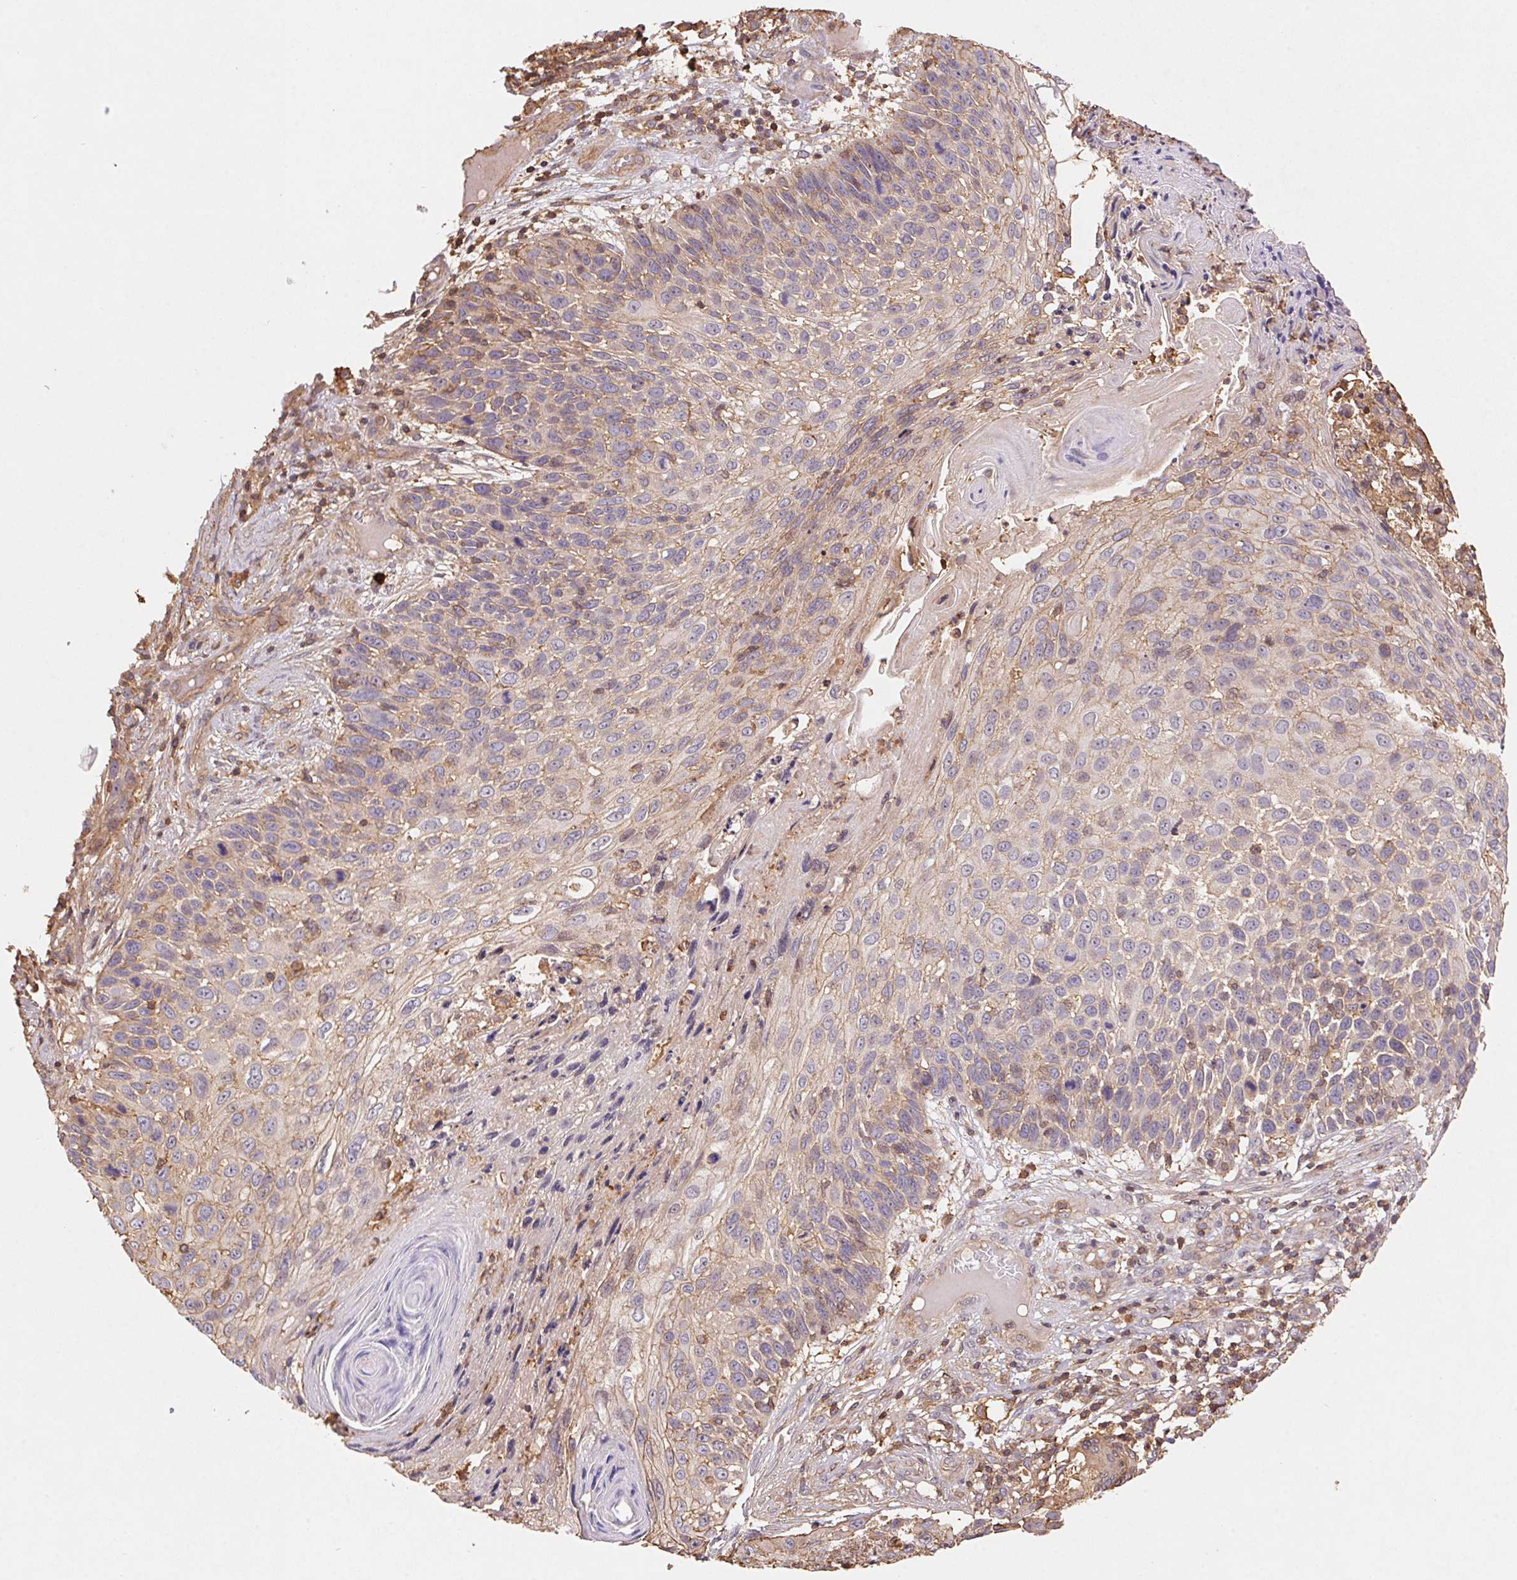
{"staining": {"intensity": "weak", "quantity": "<25%", "location": "cytoplasmic/membranous"}, "tissue": "skin cancer", "cell_type": "Tumor cells", "image_type": "cancer", "snomed": [{"axis": "morphology", "description": "Squamous cell carcinoma, NOS"}, {"axis": "topography", "description": "Skin"}], "caption": "Immunohistochemical staining of human skin cancer exhibits no significant staining in tumor cells.", "gene": "ATG10", "patient": {"sex": "male", "age": 92}}